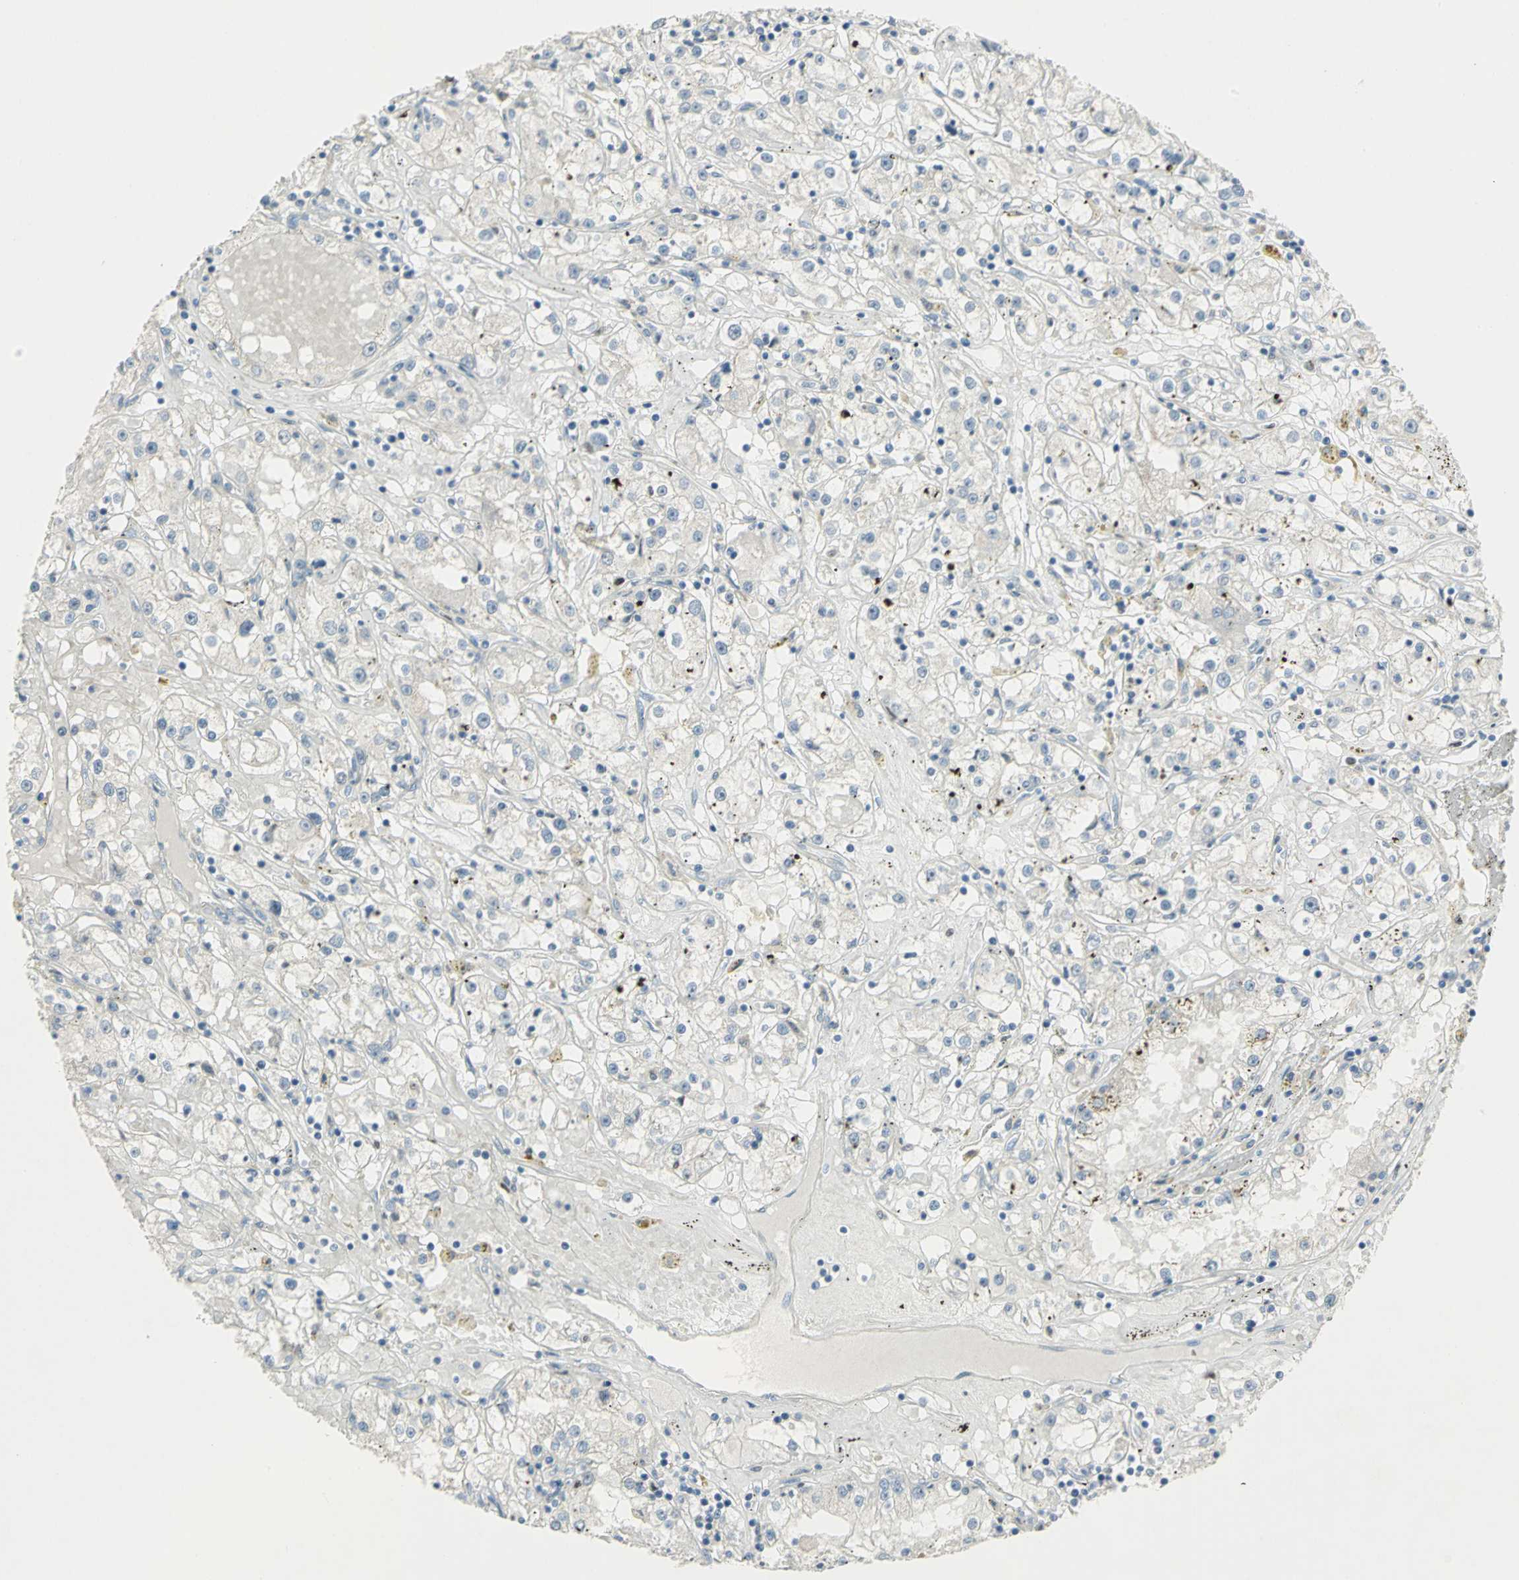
{"staining": {"intensity": "negative", "quantity": "none", "location": "none"}, "tissue": "renal cancer", "cell_type": "Tumor cells", "image_type": "cancer", "snomed": [{"axis": "morphology", "description": "Adenocarcinoma, NOS"}, {"axis": "topography", "description": "Kidney"}], "caption": "IHC micrograph of neoplastic tissue: human renal adenocarcinoma stained with DAB demonstrates no significant protein positivity in tumor cells. (DAB (3,3'-diaminobenzidine) IHC, high magnification).", "gene": "BCL6", "patient": {"sex": "male", "age": 56}}